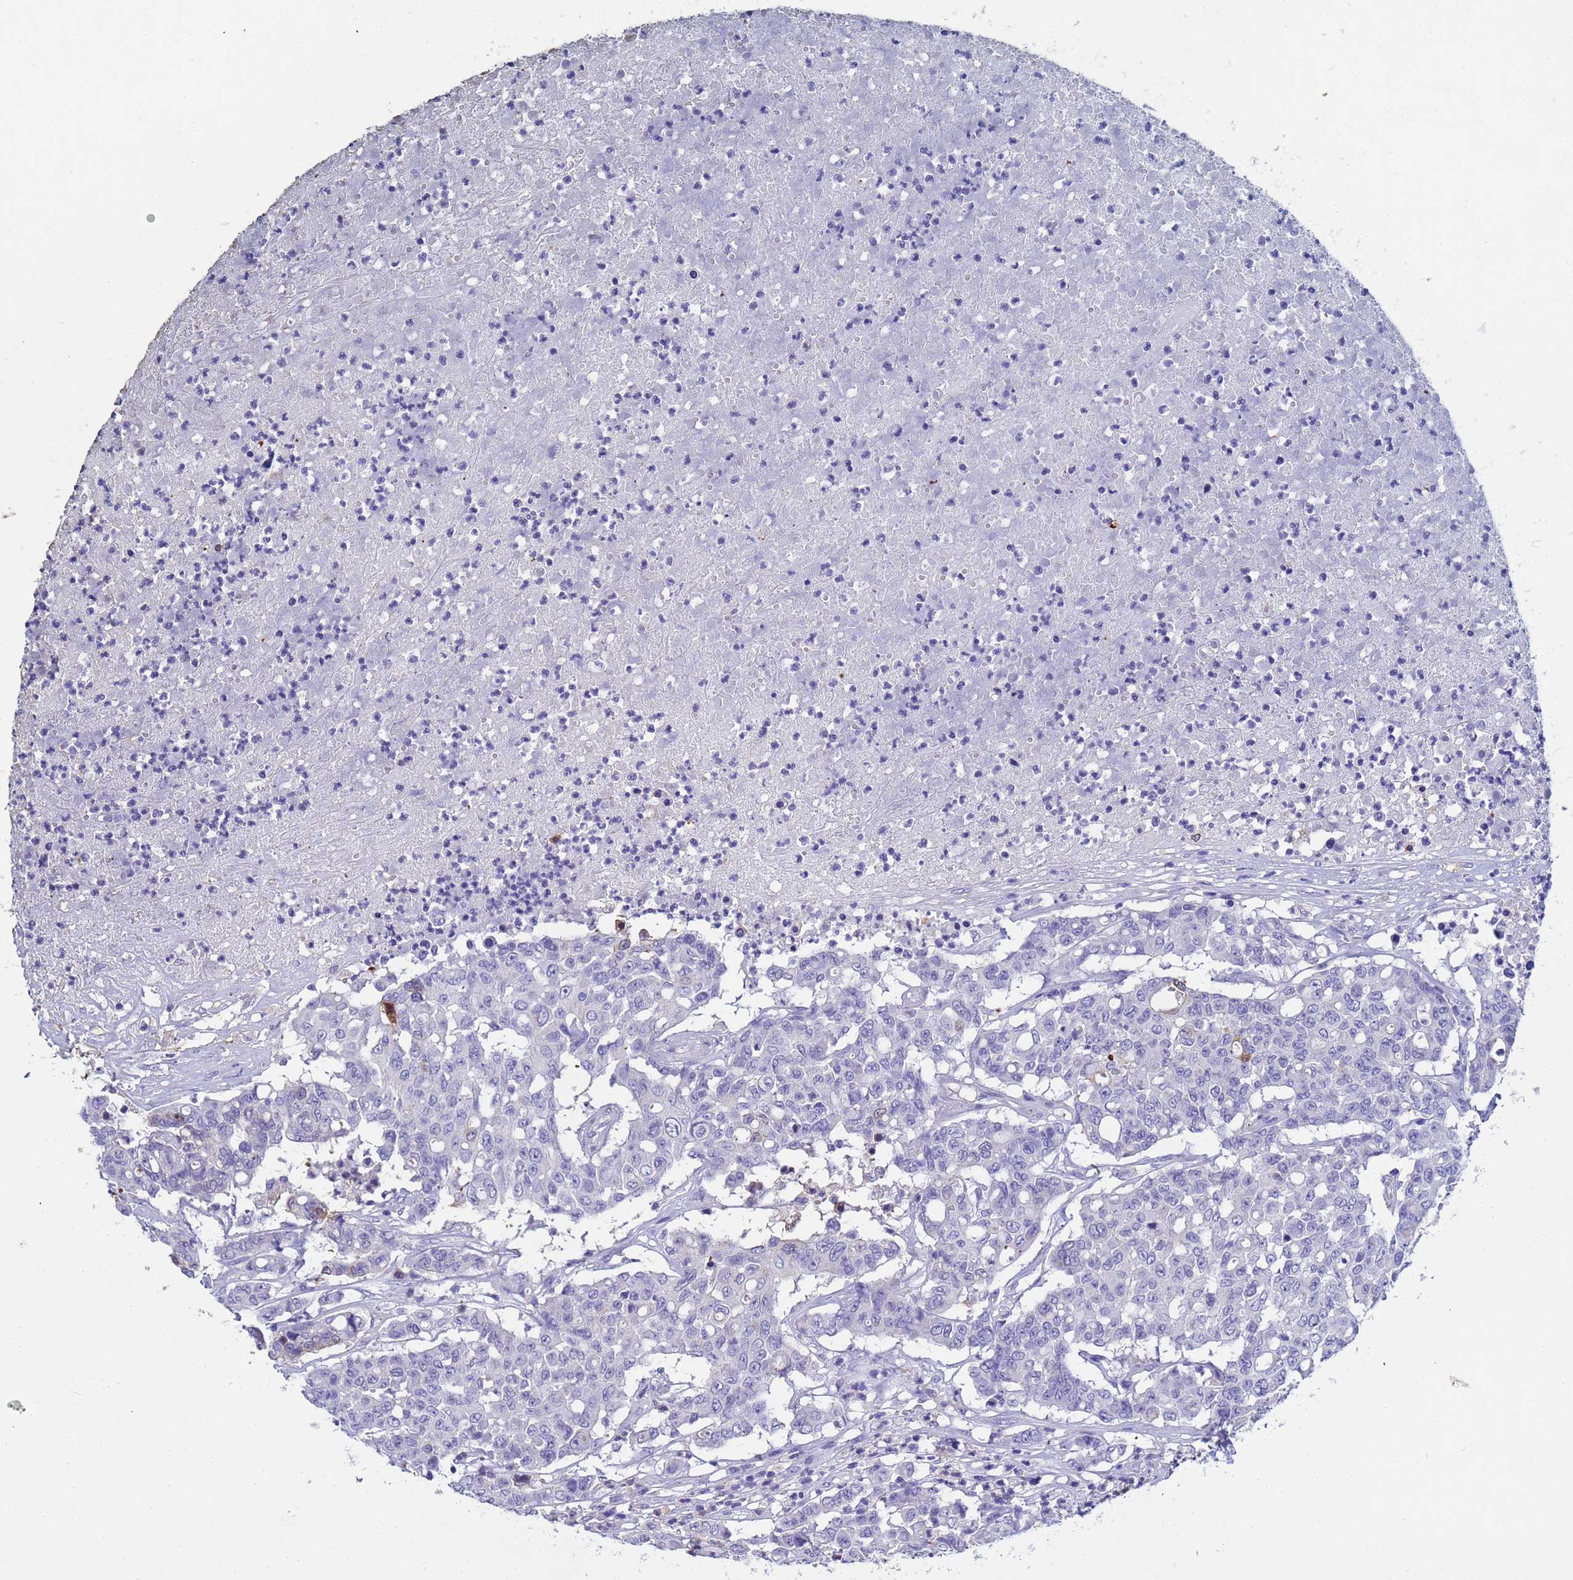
{"staining": {"intensity": "moderate", "quantity": "<25%", "location": "cytoplasmic/membranous"}, "tissue": "colorectal cancer", "cell_type": "Tumor cells", "image_type": "cancer", "snomed": [{"axis": "morphology", "description": "Adenocarcinoma, NOS"}, {"axis": "topography", "description": "Colon"}], "caption": "Colorectal cancer stained with a brown dye displays moderate cytoplasmic/membranous positive positivity in approximately <25% of tumor cells.", "gene": "CSTB", "patient": {"sex": "male", "age": 51}}